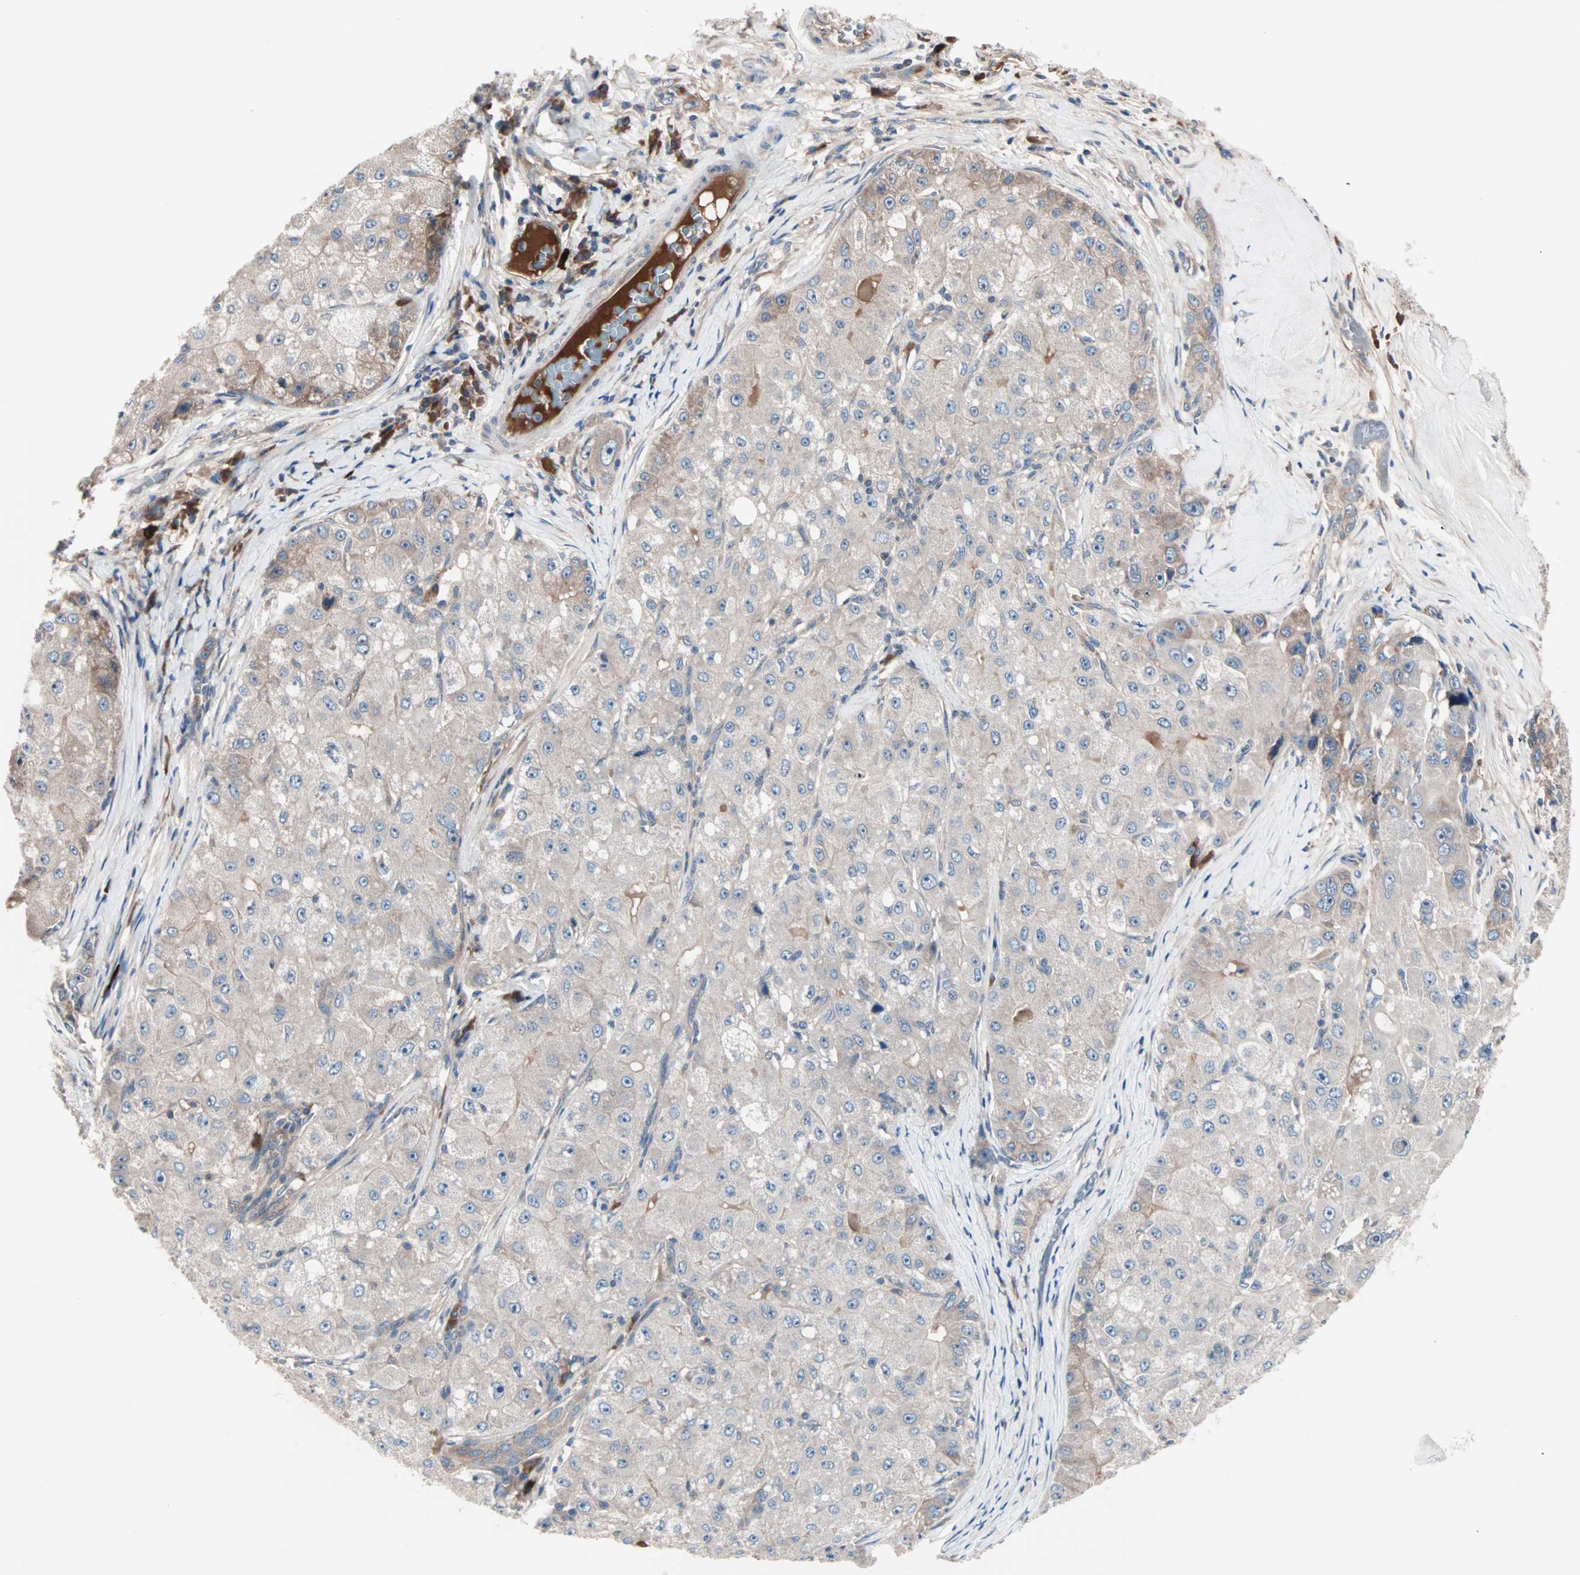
{"staining": {"intensity": "weak", "quantity": ">75%", "location": "cytoplasmic/membranous"}, "tissue": "liver cancer", "cell_type": "Tumor cells", "image_type": "cancer", "snomed": [{"axis": "morphology", "description": "Carcinoma, Hepatocellular, NOS"}, {"axis": "topography", "description": "Liver"}], "caption": "IHC staining of liver cancer, which reveals low levels of weak cytoplasmic/membranous expression in about >75% of tumor cells indicating weak cytoplasmic/membranous protein expression. The staining was performed using DAB (3,3'-diaminobenzidine) (brown) for protein detection and nuclei were counterstained in hematoxylin (blue).", "gene": "CAD", "patient": {"sex": "male", "age": 80}}